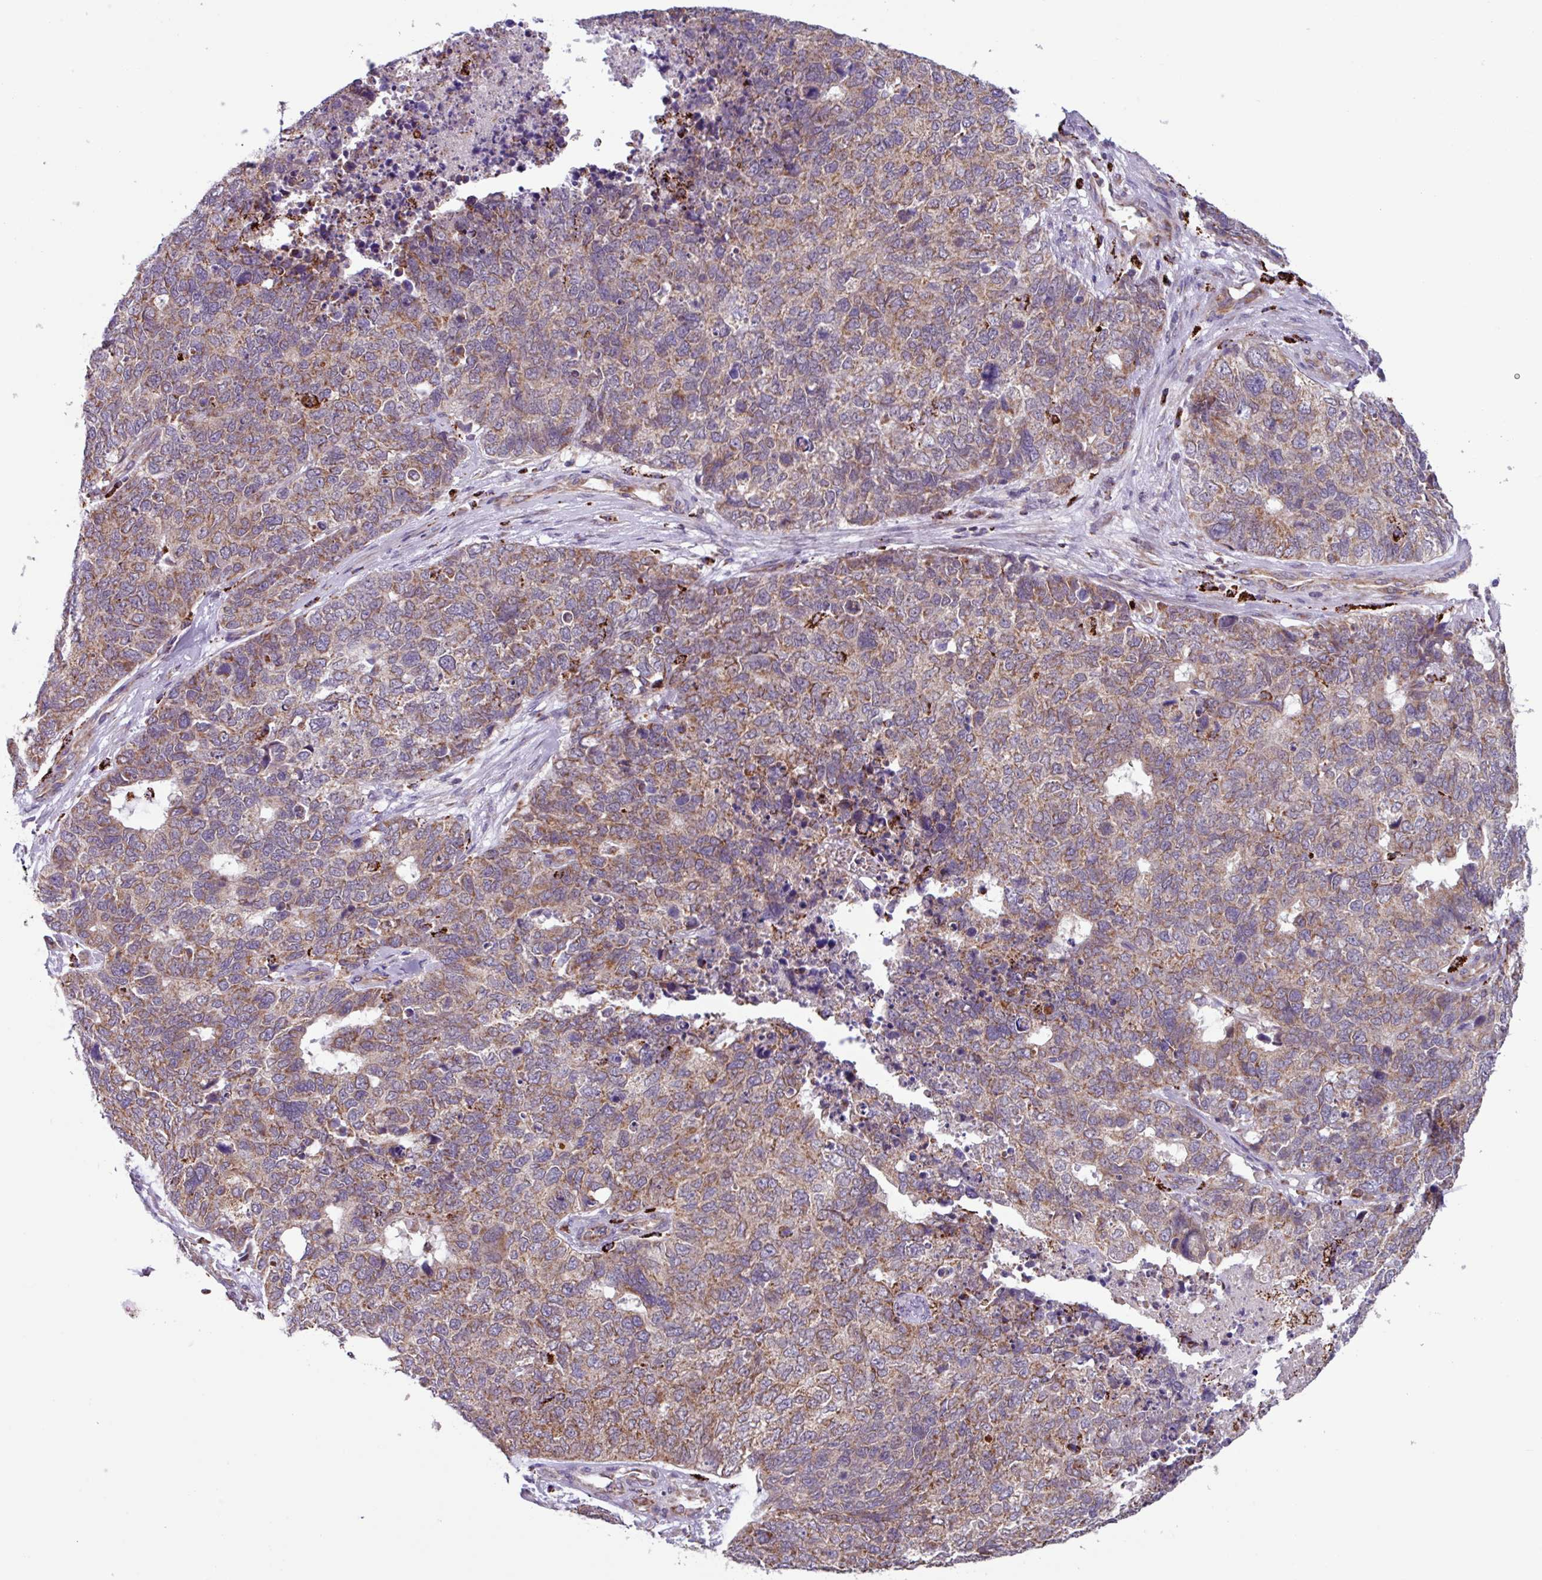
{"staining": {"intensity": "moderate", "quantity": "25%-75%", "location": "cytoplasmic/membranous"}, "tissue": "cervical cancer", "cell_type": "Tumor cells", "image_type": "cancer", "snomed": [{"axis": "morphology", "description": "Squamous cell carcinoma, NOS"}, {"axis": "topography", "description": "Cervix"}], "caption": "IHC image of neoplastic tissue: human cervical squamous cell carcinoma stained using immunohistochemistry reveals medium levels of moderate protein expression localized specifically in the cytoplasmic/membranous of tumor cells, appearing as a cytoplasmic/membranous brown color.", "gene": "AKIRIN1", "patient": {"sex": "female", "age": 63}}